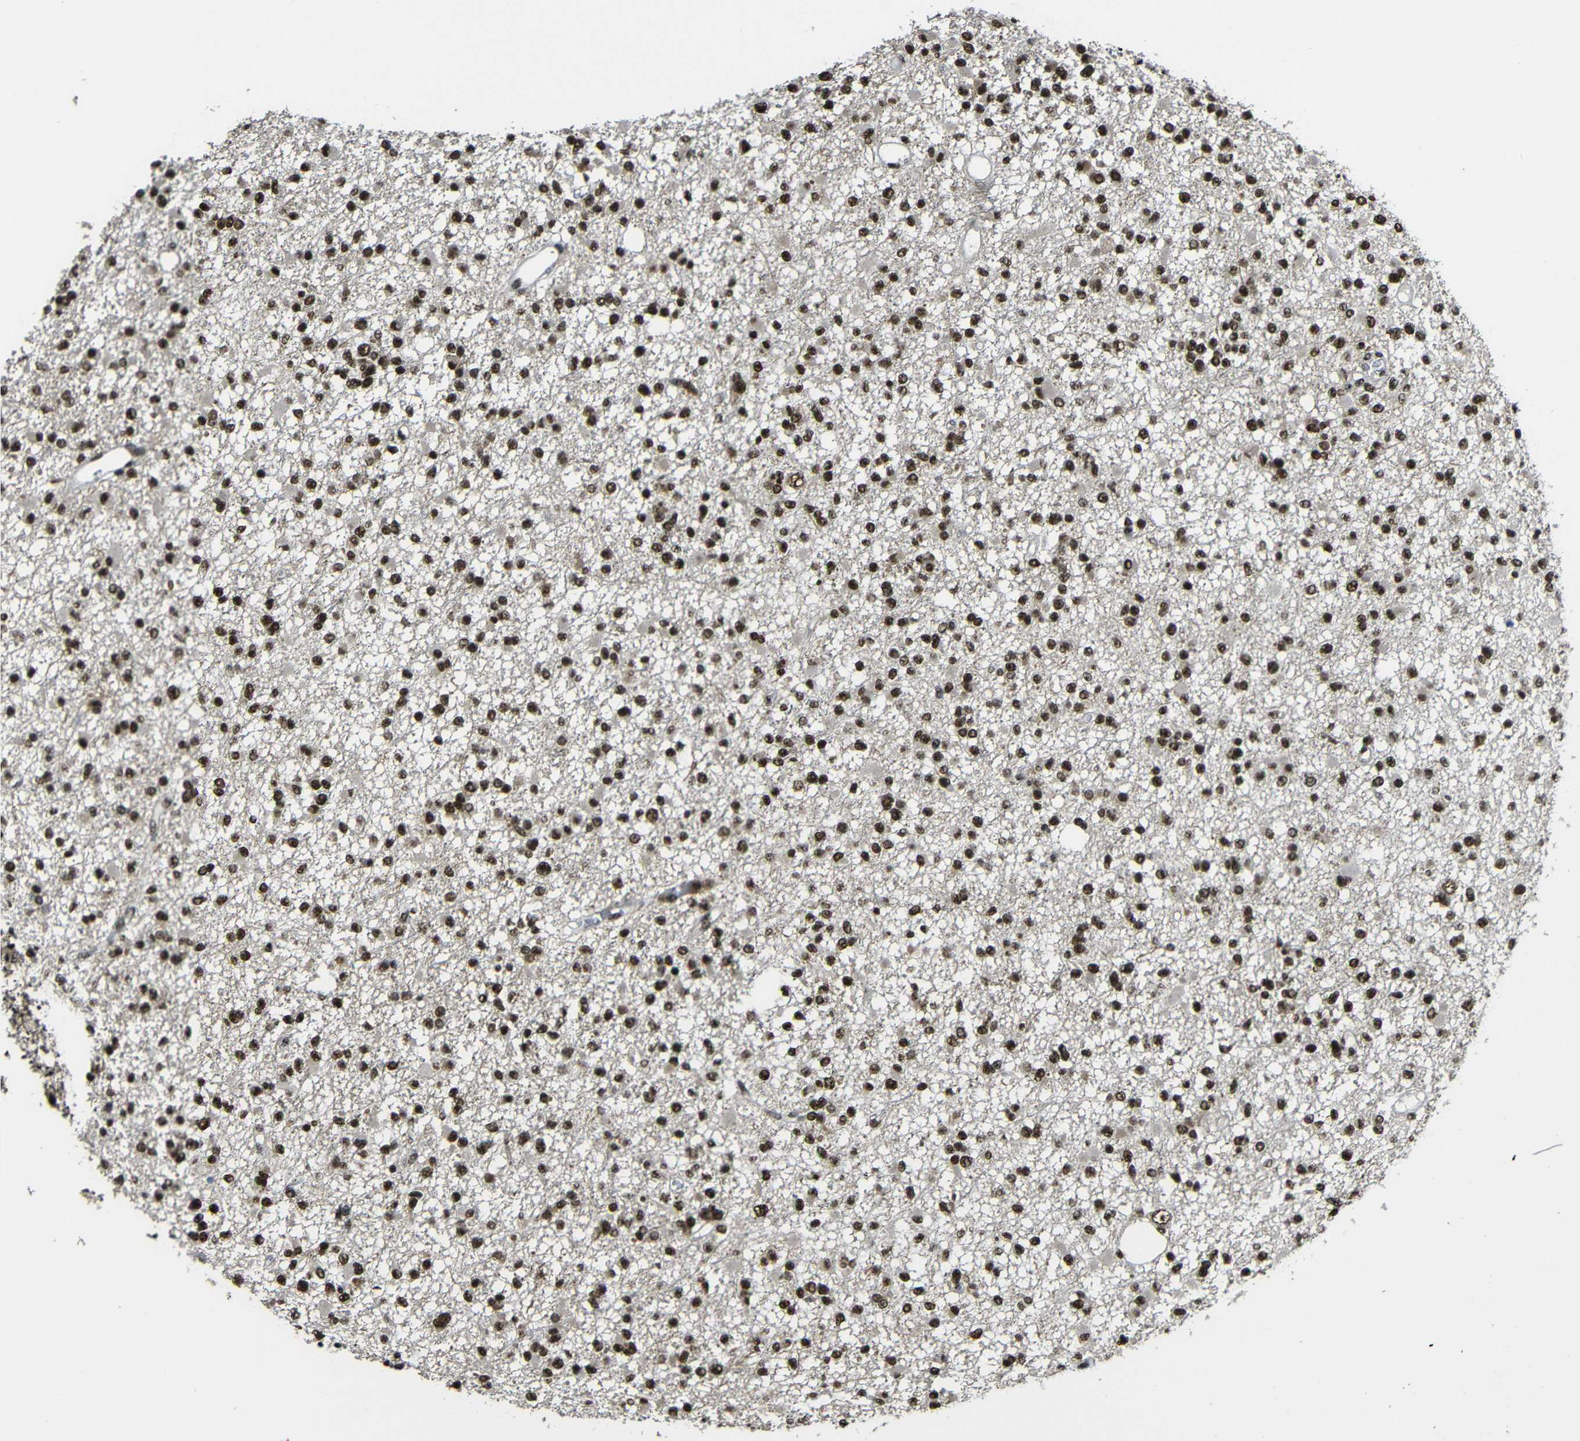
{"staining": {"intensity": "moderate", "quantity": ">75%", "location": "nuclear"}, "tissue": "glioma", "cell_type": "Tumor cells", "image_type": "cancer", "snomed": [{"axis": "morphology", "description": "Glioma, malignant, Low grade"}, {"axis": "topography", "description": "Brain"}], "caption": "Approximately >75% of tumor cells in glioma display moderate nuclear protein staining as visualized by brown immunohistochemical staining.", "gene": "TCF7L2", "patient": {"sex": "female", "age": 22}}